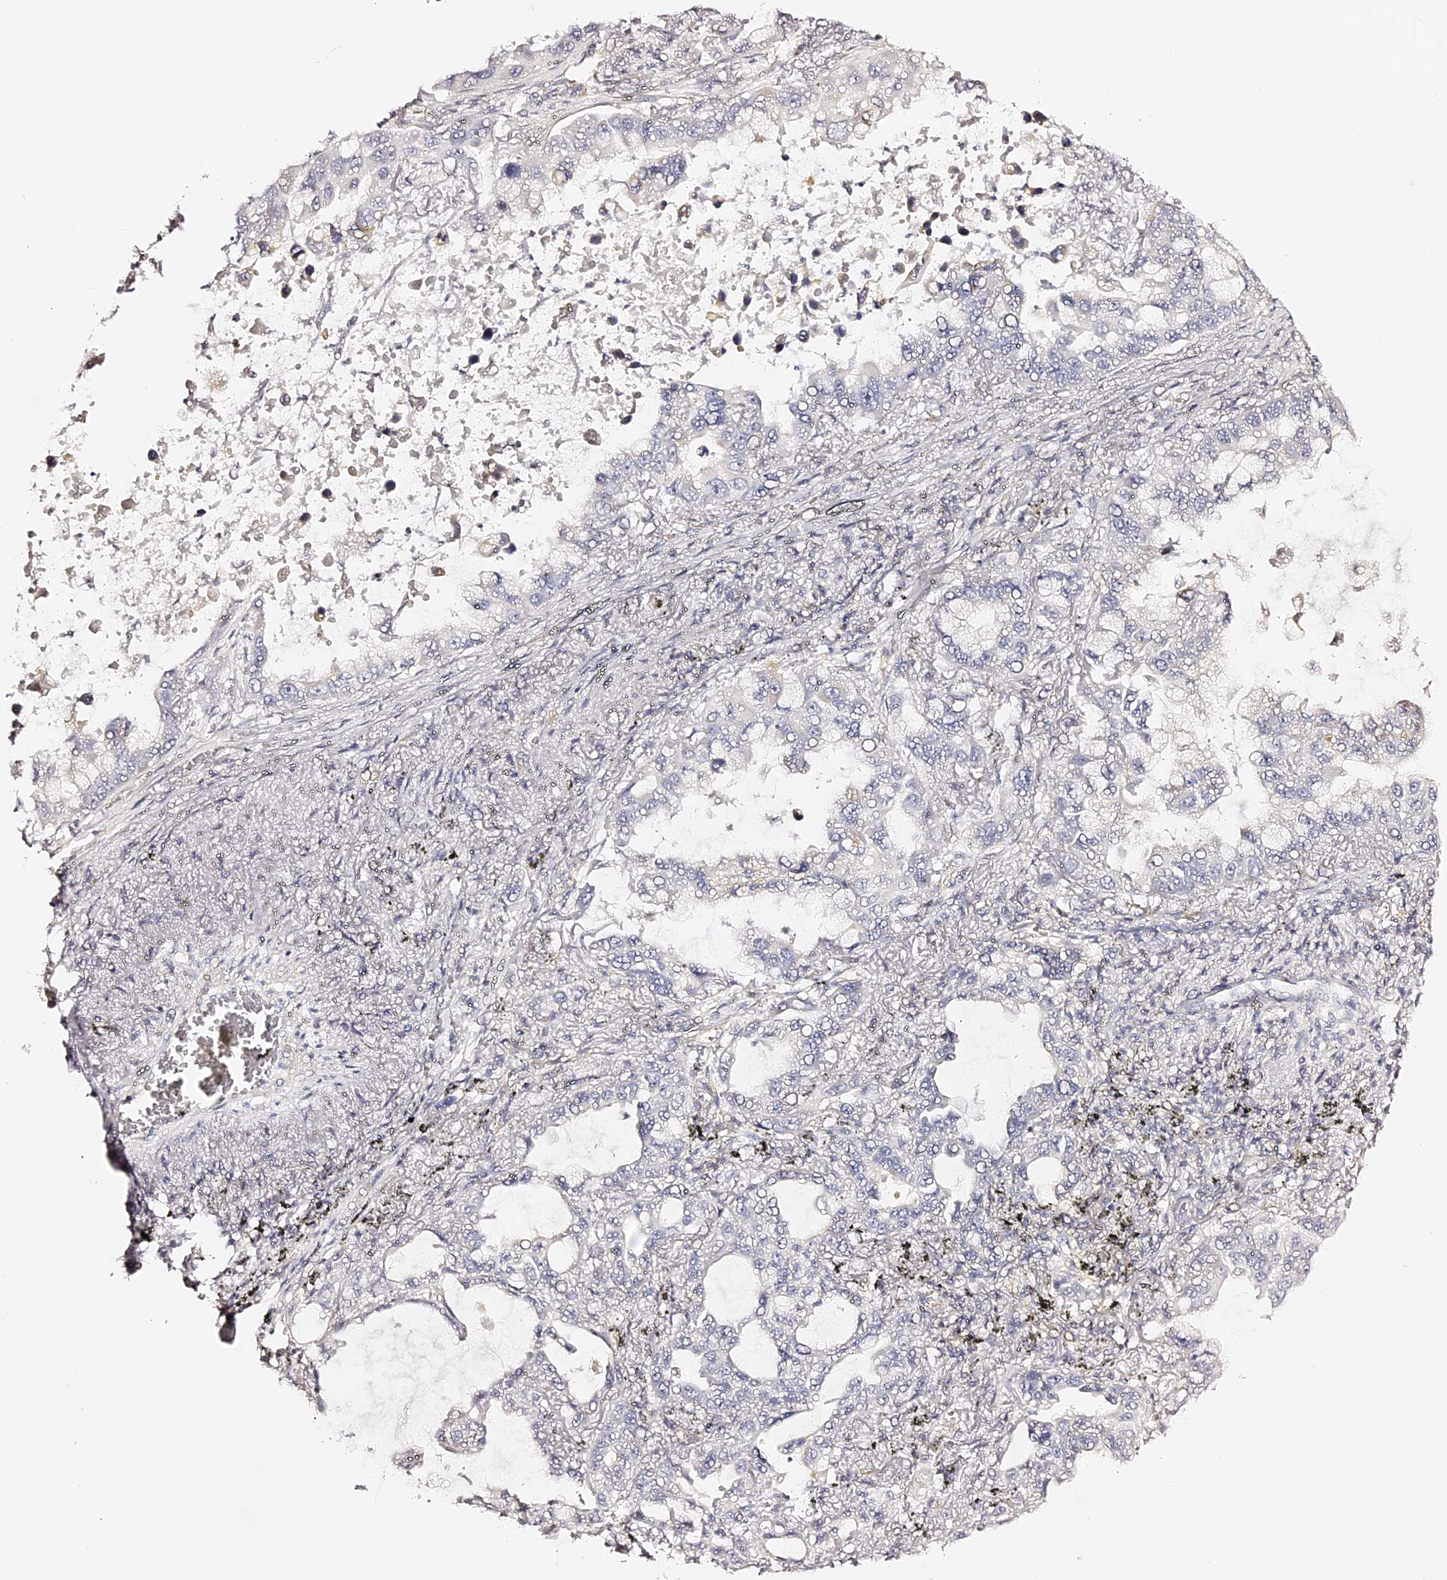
{"staining": {"intensity": "negative", "quantity": "none", "location": "none"}, "tissue": "lung cancer", "cell_type": "Tumor cells", "image_type": "cancer", "snomed": [{"axis": "morphology", "description": "Adenocarcinoma, NOS"}, {"axis": "topography", "description": "Lung"}], "caption": "Immunohistochemistry (IHC) of lung cancer exhibits no positivity in tumor cells. The staining was performed using DAB to visualize the protein expression in brown, while the nuclei were stained in blue with hematoxylin (Magnification: 20x).", "gene": "SLC1A3", "patient": {"sex": "male", "age": 64}}